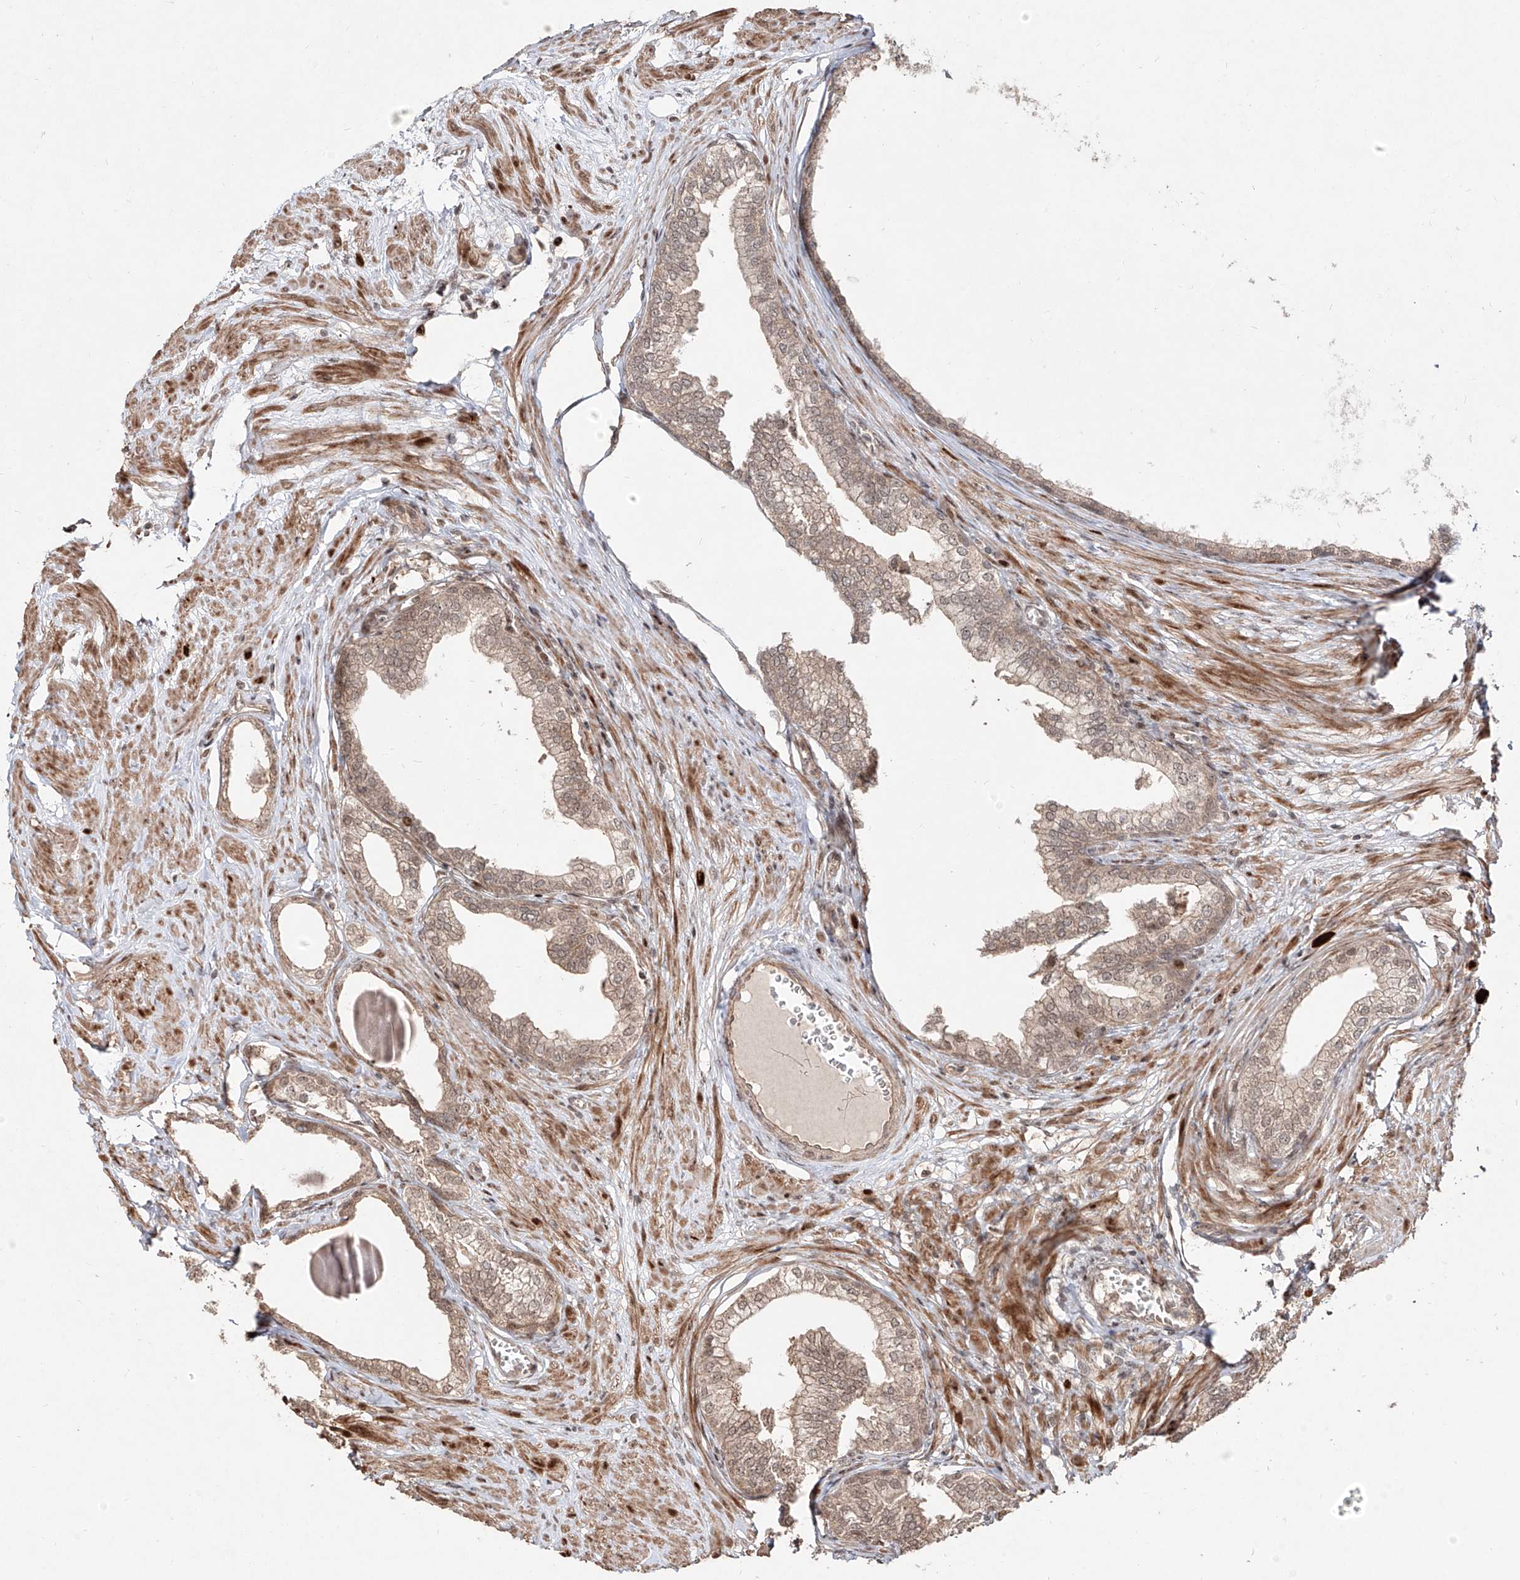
{"staining": {"intensity": "moderate", "quantity": ">75%", "location": "cytoplasmic/membranous,nuclear"}, "tissue": "prostate", "cell_type": "Glandular cells", "image_type": "normal", "snomed": [{"axis": "morphology", "description": "Normal tissue, NOS"}, {"axis": "morphology", "description": "Urothelial carcinoma, Low grade"}, {"axis": "topography", "description": "Urinary bladder"}, {"axis": "topography", "description": "Prostate"}], "caption": "IHC photomicrograph of benign prostate: human prostate stained using immunohistochemistry reveals medium levels of moderate protein expression localized specifically in the cytoplasmic/membranous,nuclear of glandular cells, appearing as a cytoplasmic/membranous,nuclear brown color.", "gene": "ZNF710", "patient": {"sex": "male", "age": 60}}